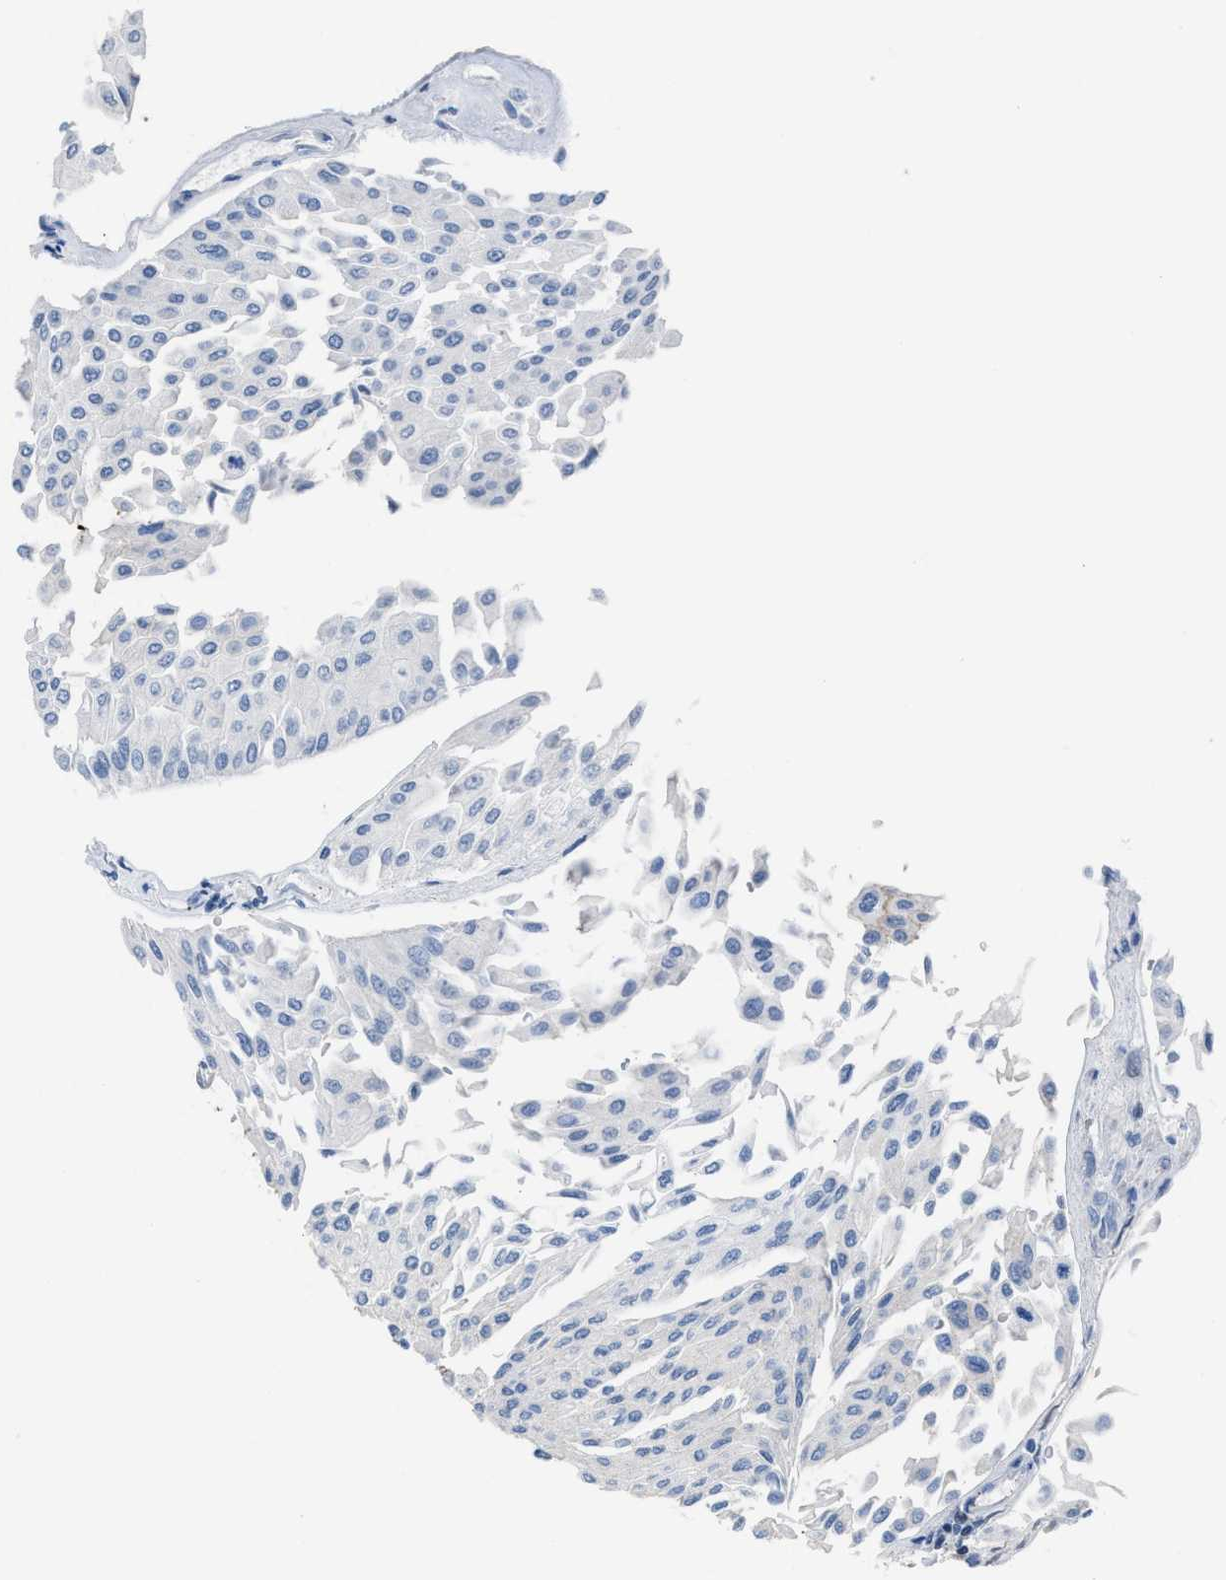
{"staining": {"intensity": "negative", "quantity": "none", "location": "none"}, "tissue": "urothelial cancer", "cell_type": "Tumor cells", "image_type": "cancer", "snomed": [{"axis": "morphology", "description": "Urothelial carcinoma, Low grade"}, {"axis": "topography", "description": "Urinary bladder"}], "caption": "IHC micrograph of neoplastic tissue: human urothelial carcinoma (low-grade) stained with DAB displays no significant protein positivity in tumor cells. (DAB immunohistochemistry visualized using brightfield microscopy, high magnification).", "gene": "LEF1", "patient": {"sex": "male", "age": 67}}